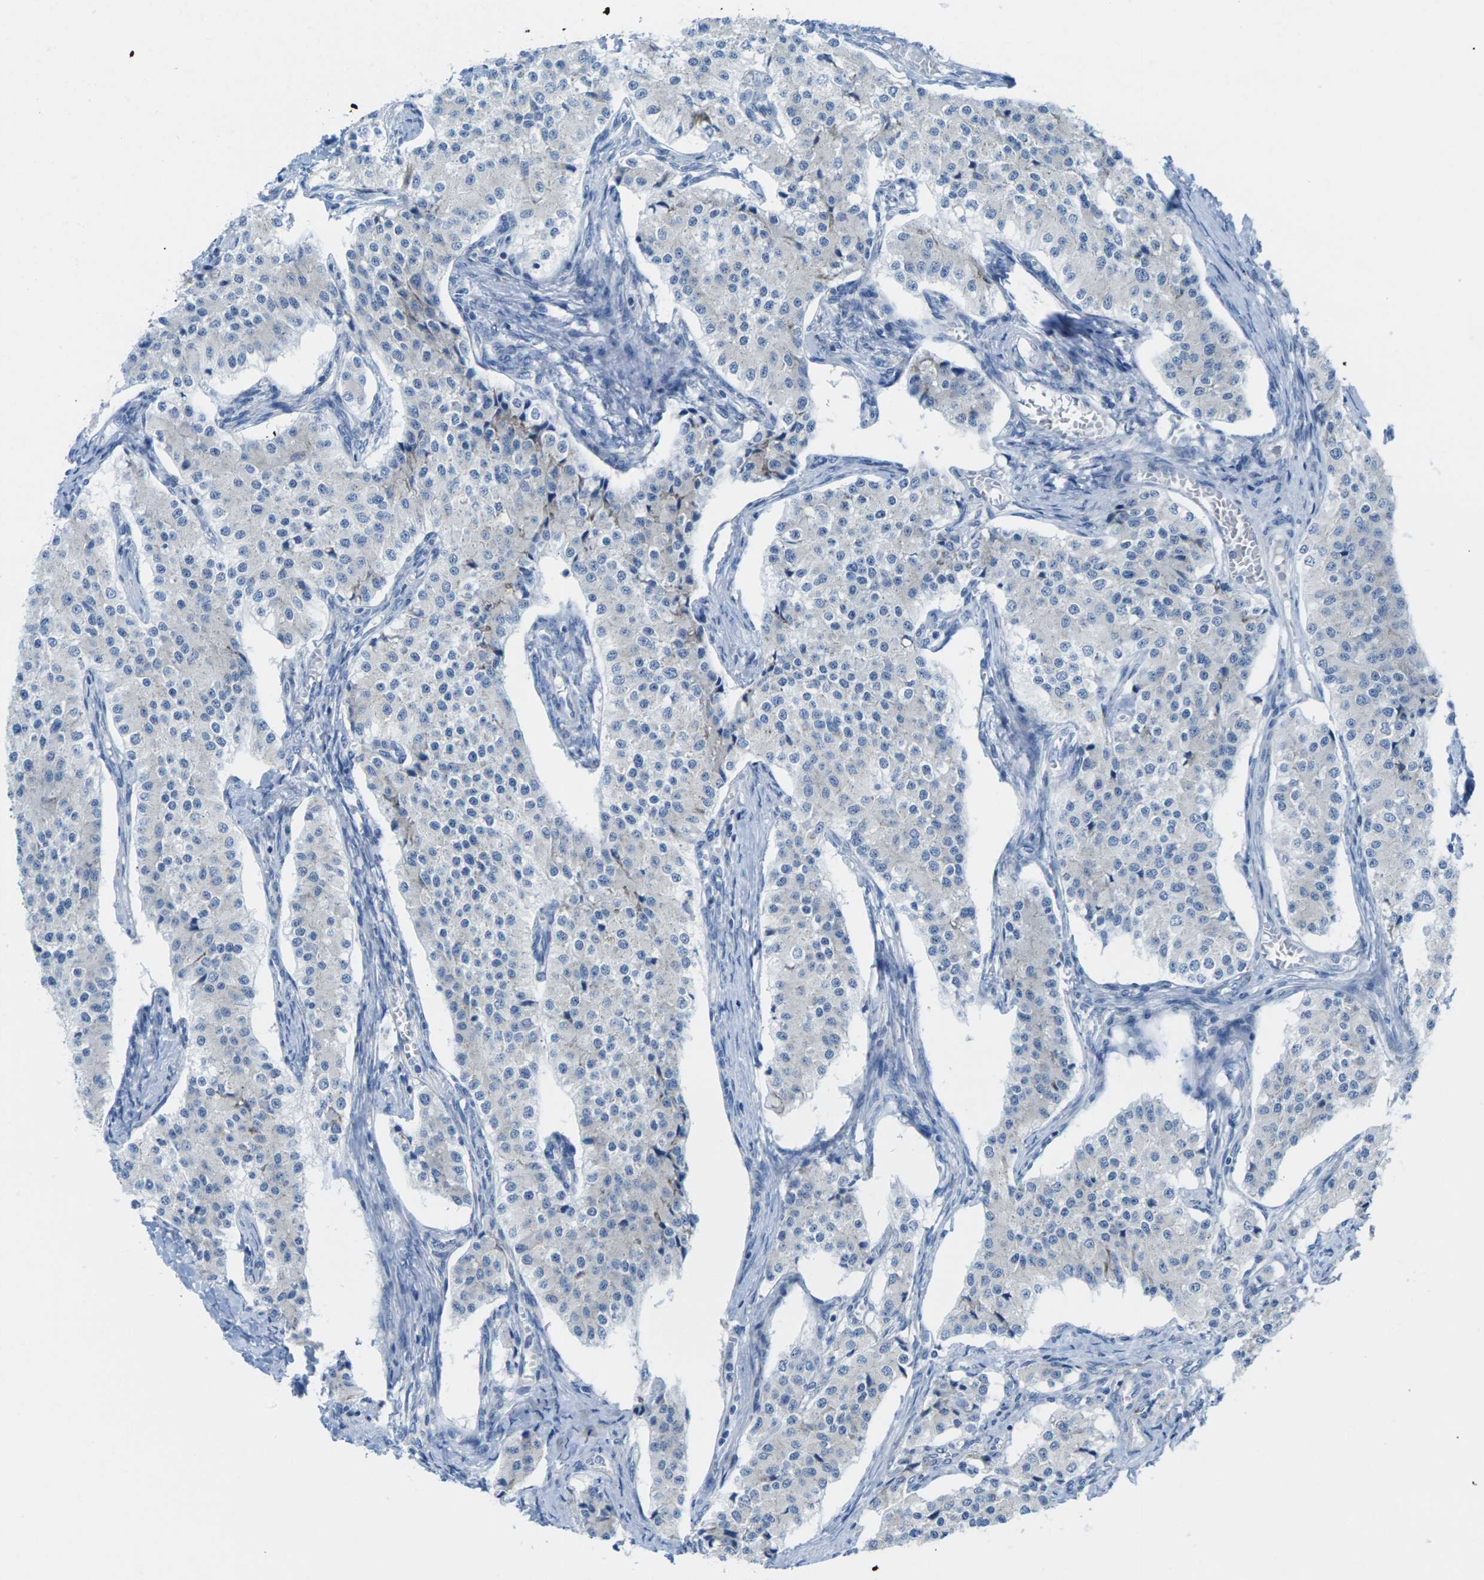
{"staining": {"intensity": "negative", "quantity": "none", "location": "none"}, "tissue": "carcinoid", "cell_type": "Tumor cells", "image_type": "cancer", "snomed": [{"axis": "morphology", "description": "Carcinoid, malignant, NOS"}, {"axis": "topography", "description": "Colon"}], "caption": "Tumor cells are negative for brown protein staining in carcinoid (malignant).", "gene": "PDZK1IP1", "patient": {"sex": "female", "age": 52}}